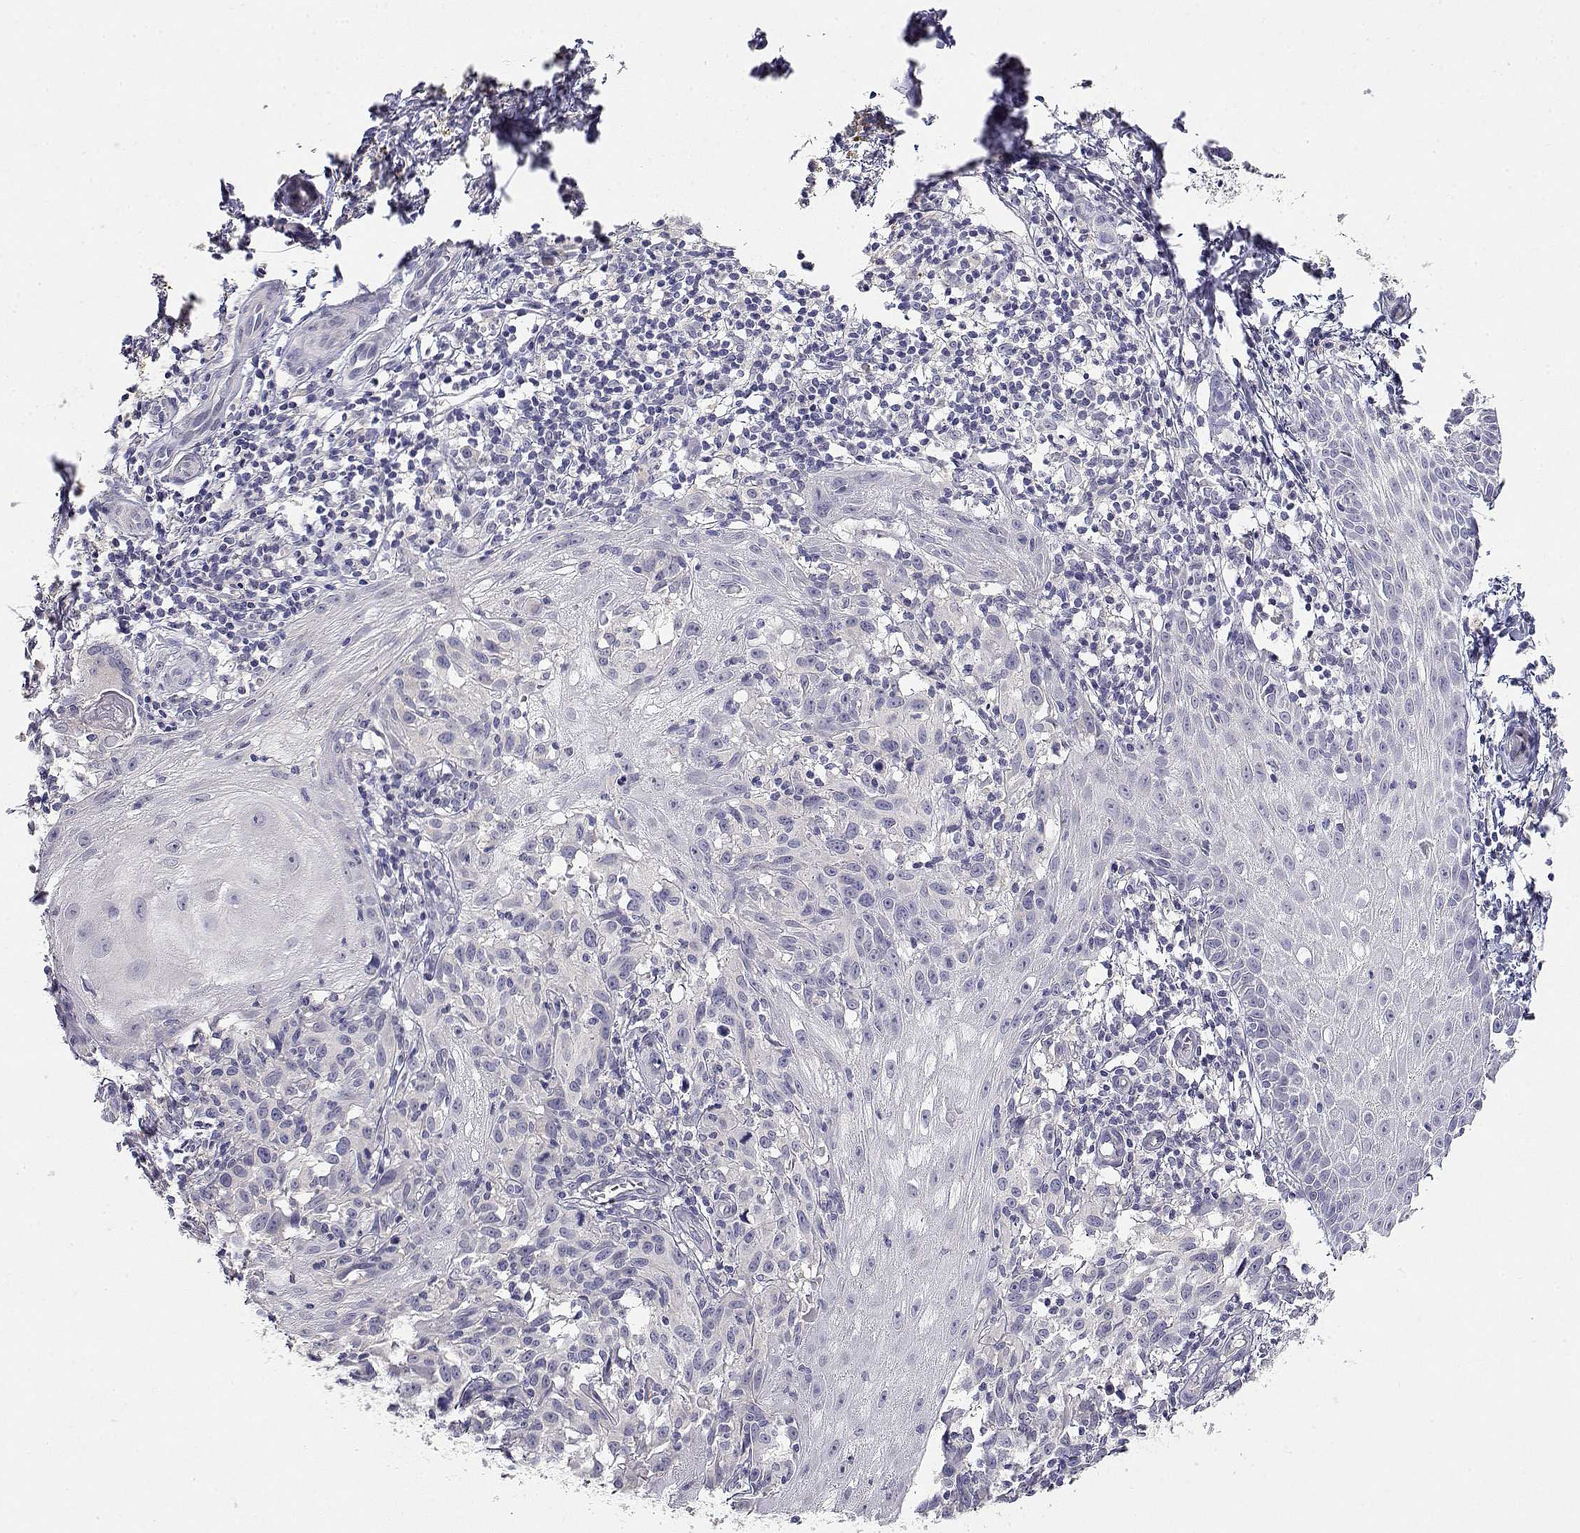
{"staining": {"intensity": "negative", "quantity": "none", "location": "none"}, "tissue": "melanoma", "cell_type": "Tumor cells", "image_type": "cancer", "snomed": [{"axis": "morphology", "description": "Malignant melanoma, NOS"}, {"axis": "topography", "description": "Skin"}], "caption": "The histopathology image reveals no significant expression in tumor cells of melanoma.", "gene": "ADA", "patient": {"sex": "female", "age": 53}}